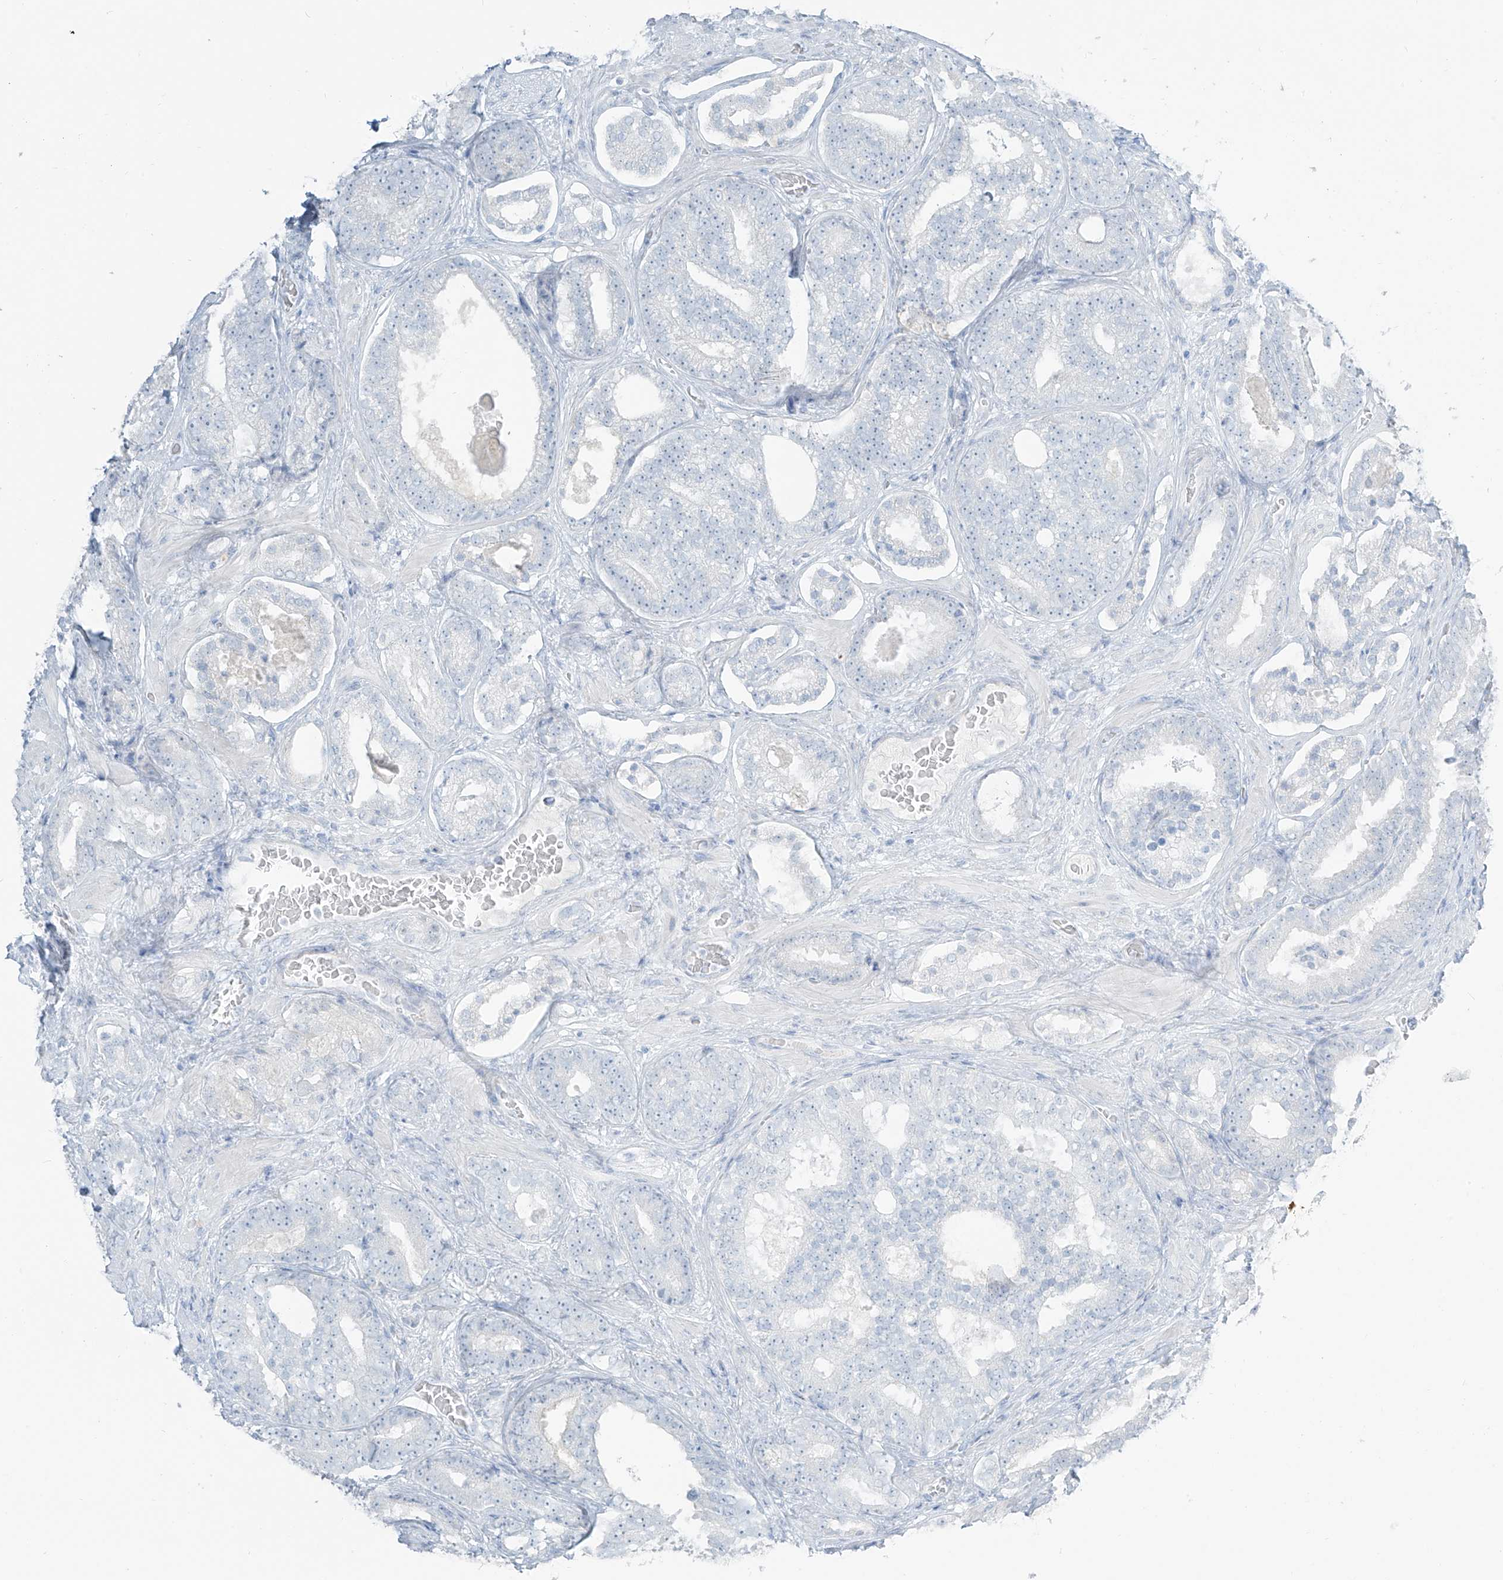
{"staining": {"intensity": "negative", "quantity": "none", "location": "none"}, "tissue": "prostate cancer", "cell_type": "Tumor cells", "image_type": "cancer", "snomed": [{"axis": "morphology", "description": "Adenocarcinoma, High grade"}, {"axis": "topography", "description": "Prostate"}], "caption": "DAB (3,3'-diaminobenzidine) immunohistochemical staining of human prostate cancer (high-grade adenocarcinoma) shows no significant positivity in tumor cells.", "gene": "PRDM6", "patient": {"sex": "male", "age": 60}}